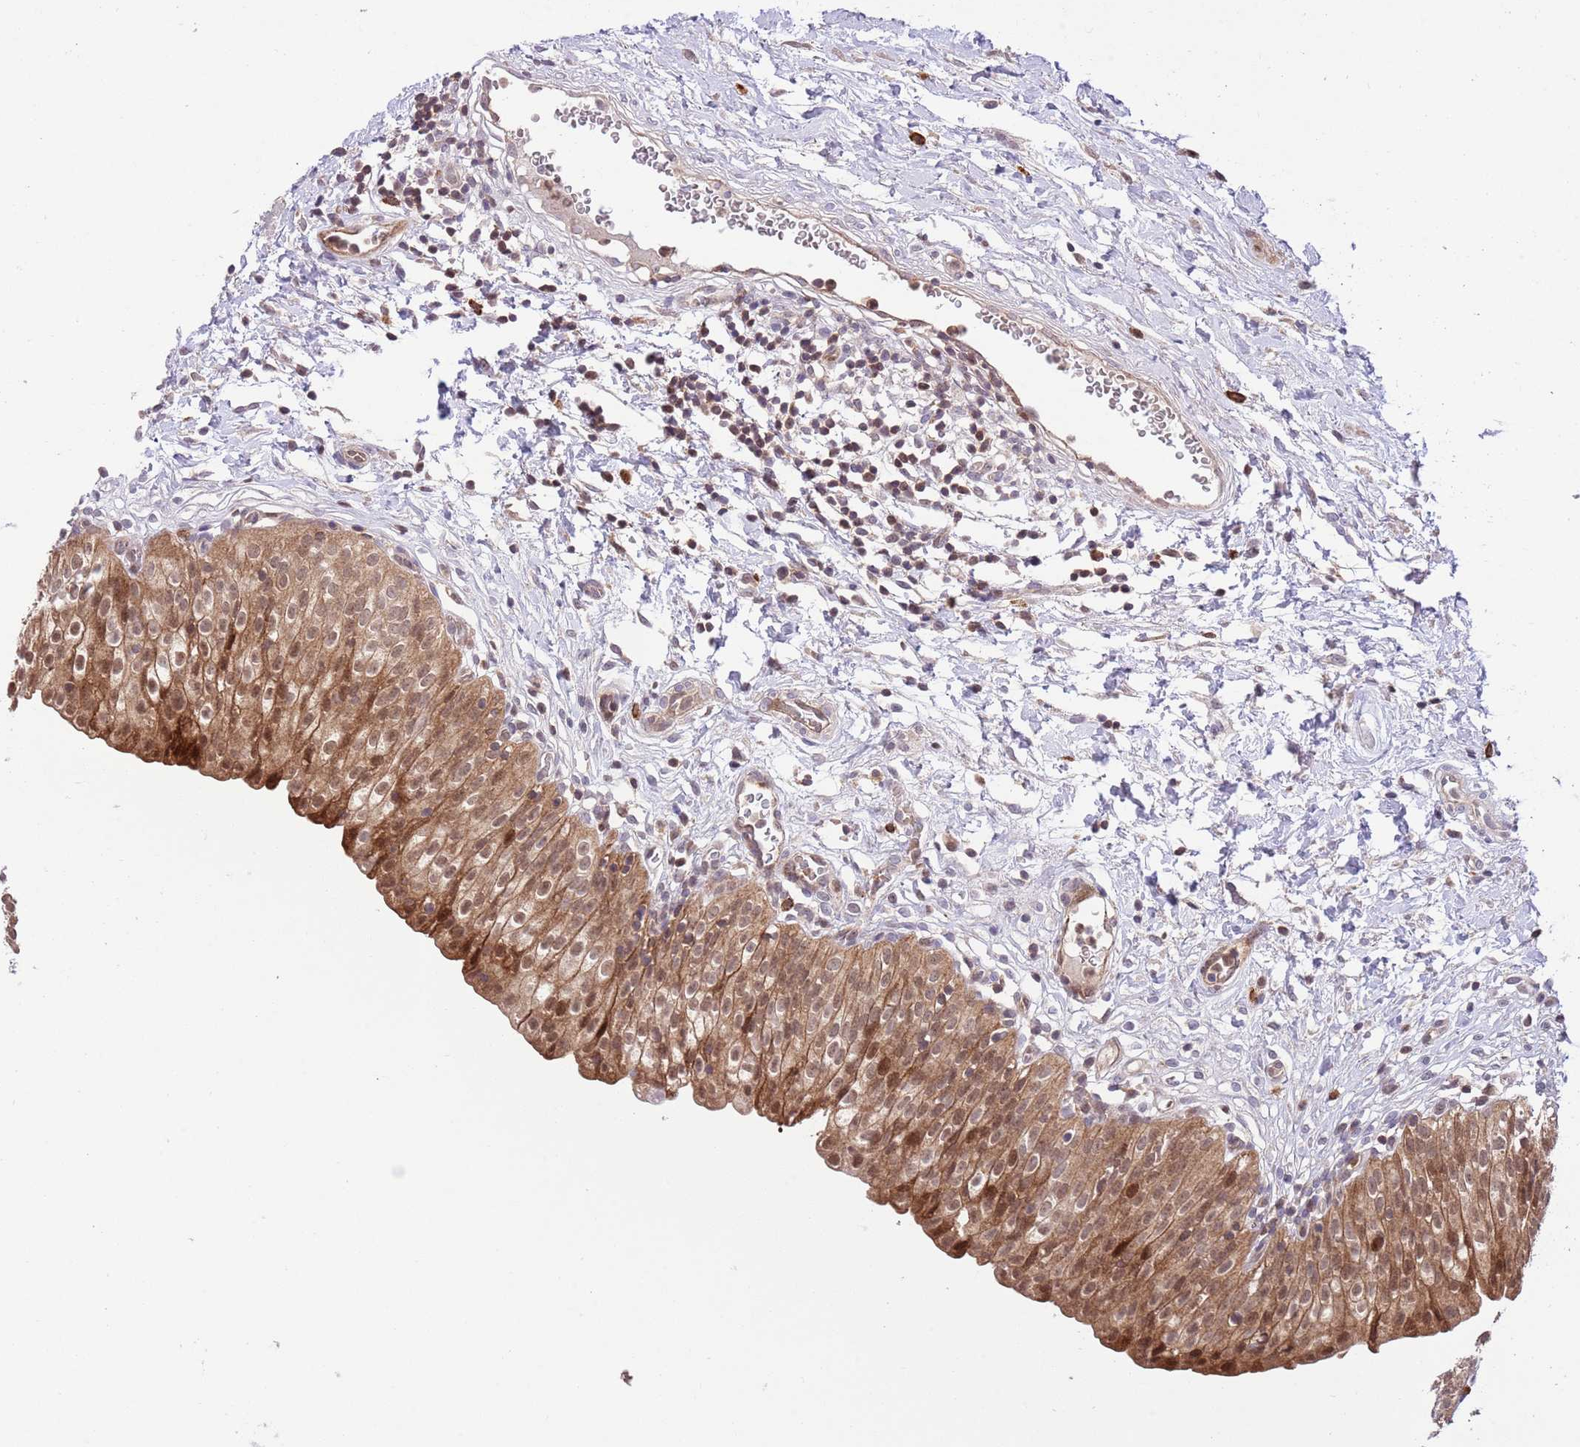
{"staining": {"intensity": "moderate", "quantity": ">75%", "location": "cytoplasmic/membranous,nuclear"}, "tissue": "urinary bladder", "cell_type": "Urothelial cells", "image_type": "normal", "snomed": [{"axis": "morphology", "description": "Normal tissue, NOS"}, {"axis": "topography", "description": "Urinary bladder"}], "caption": "Immunohistochemical staining of normal urinary bladder exhibits >75% levels of moderate cytoplasmic/membranous,nuclear protein positivity in about >75% of urothelial cells.", "gene": "HDHD2", "patient": {"sex": "male", "age": 55}}